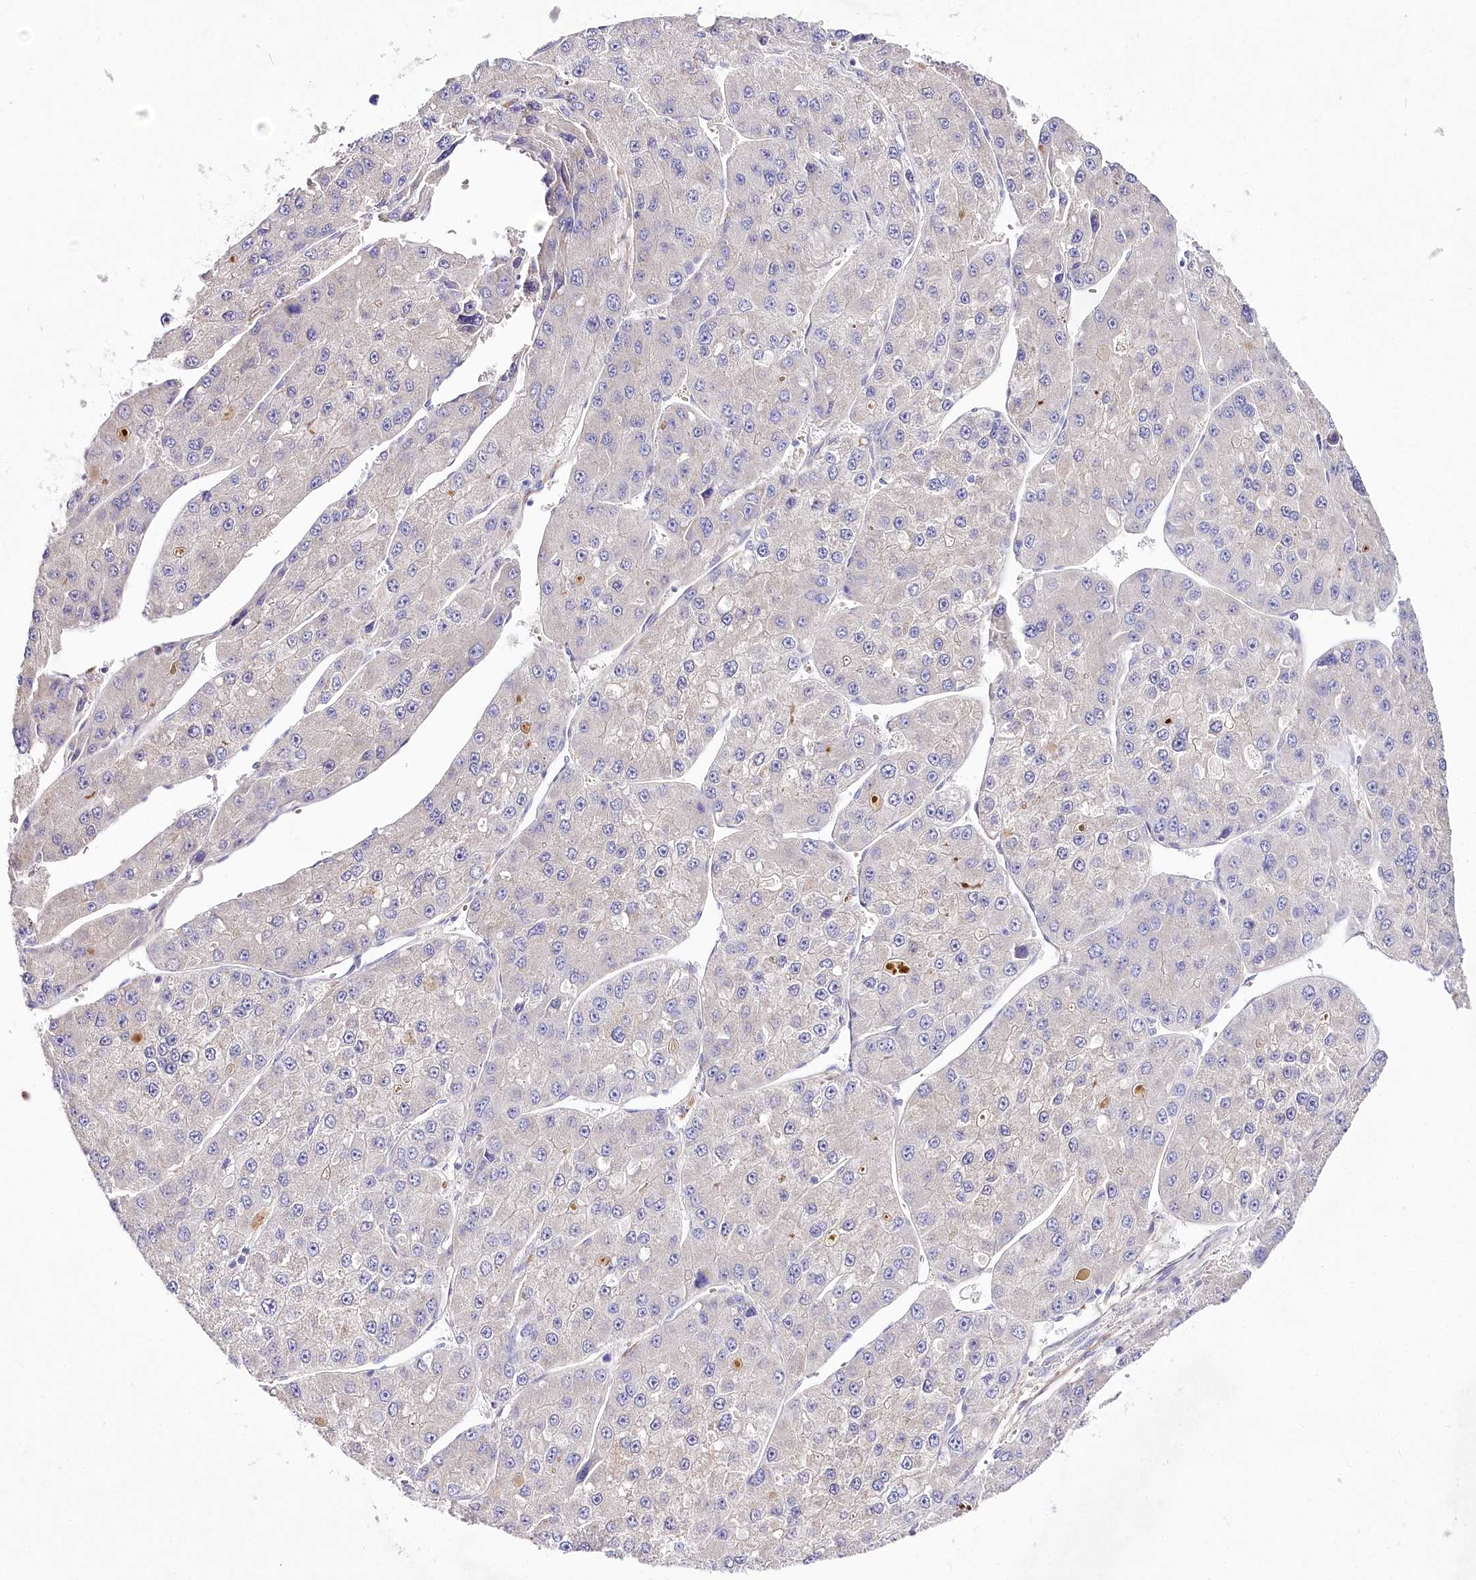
{"staining": {"intensity": "negative", "quantity": "none", "location": "none"}, "tissue": "liver cancer", "cell_type": "Tumor cells", "image_type": "cancer", "snomed": [{"axis": "morphology", "description": "Carcinoma, Hepatocellular, NOS"}, {"axis": "topography", "description": "Liver"}], "caption": "A photomicrograph of liver cancer stained for a protein displays no brown staining in tumor cells. (Brightfield microscopy of DAB (3,3'-diaminobenzidine) immunohistochemistry (IHC) at high magnification).", "gene": "LRRC14B", "patient": {"sex": "female", "age": 73}}